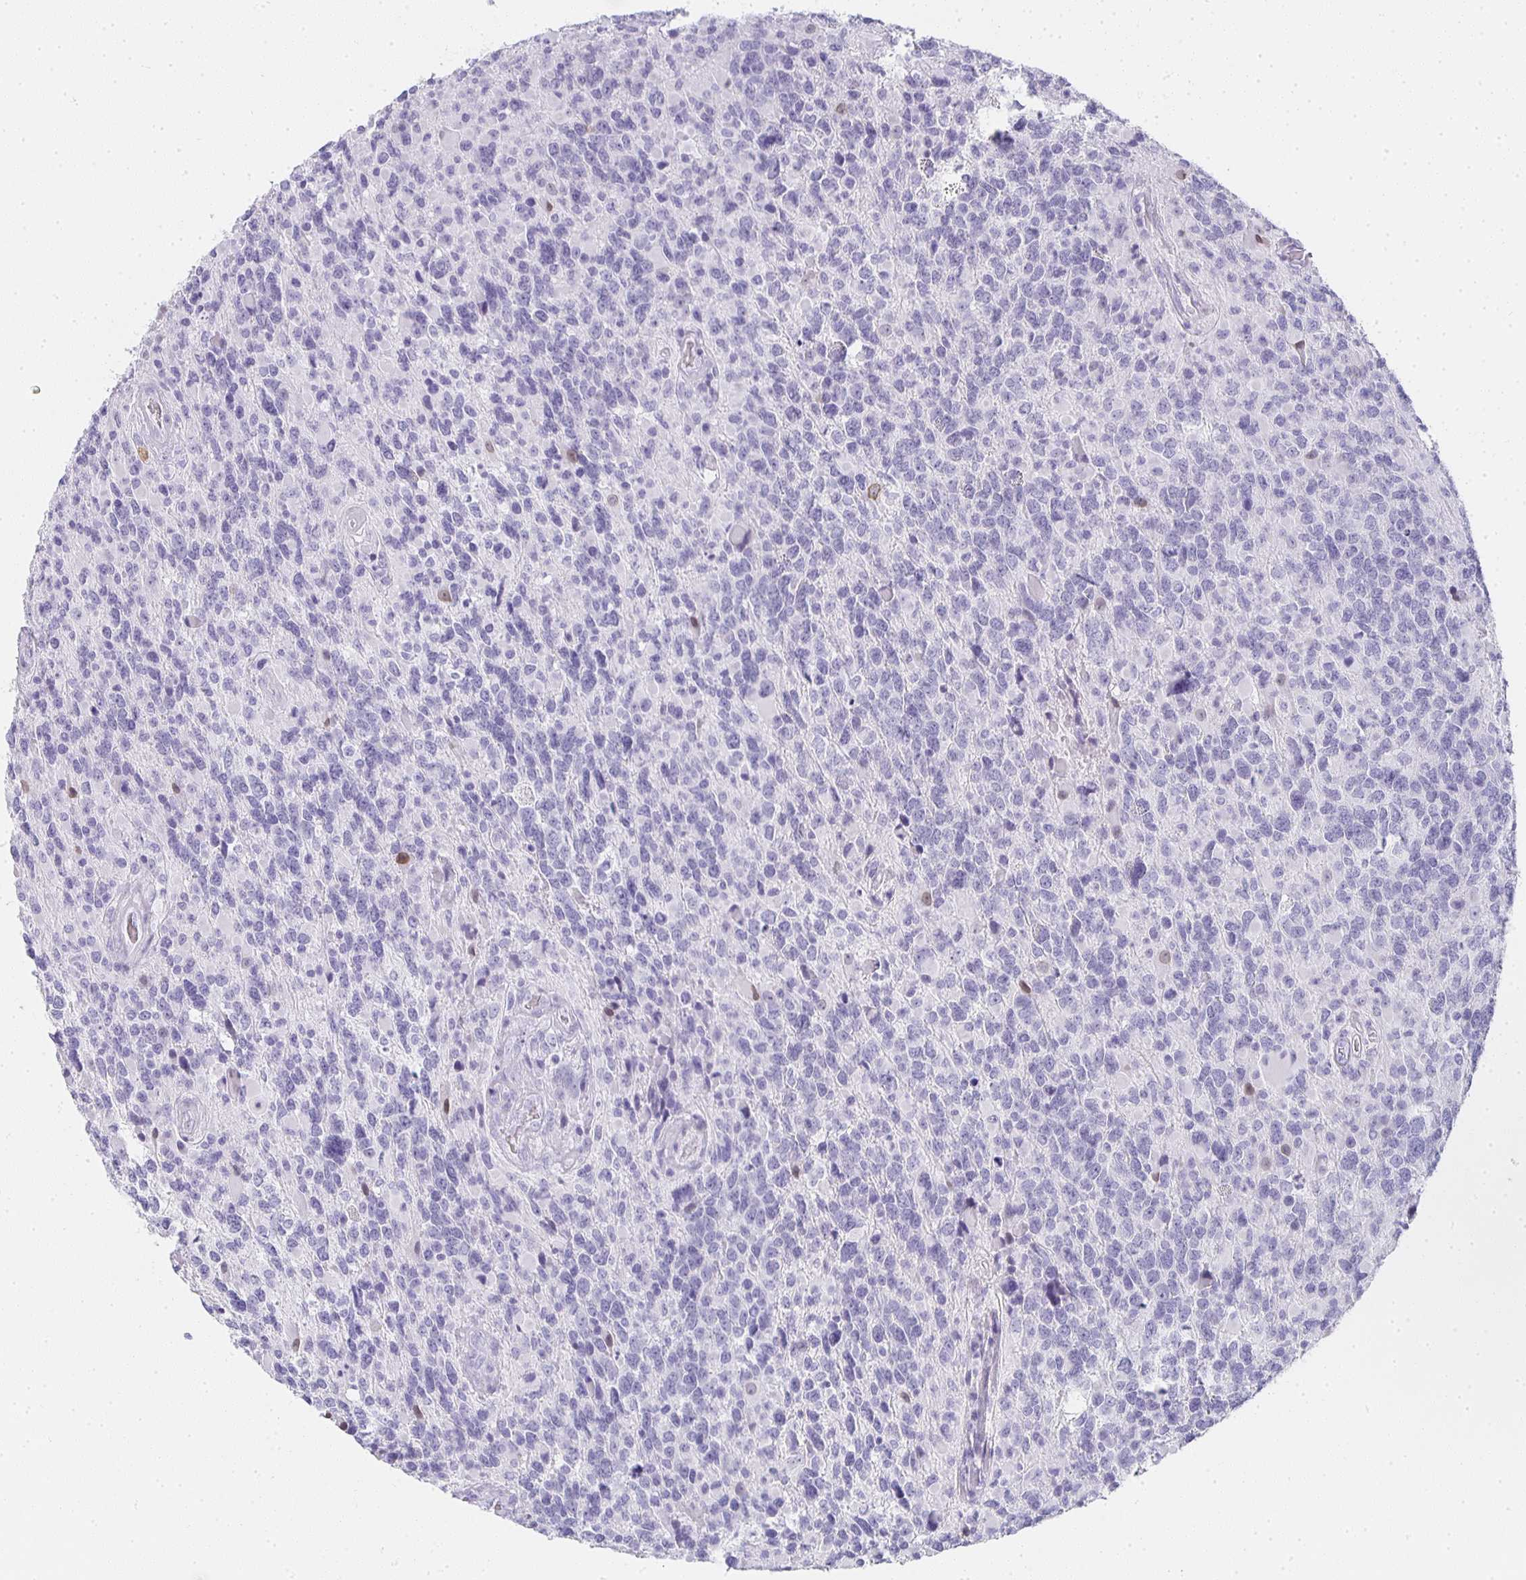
{"staining": {"intensity": "negative", "quantity": "none", "location": "none"}, "tissue": "glioma", "cell_type": "Tumor cells", "image_type": "cancer", "snomed": [{"axis": "morphology", "description": "Glioma, malignant, High grade"}, {"axis": "topography", "description": "Brain"}], "caption": "DAB immunohistochemical staining of human glioma exhibits no significant expression in tumor cells.", "gene": "TPSD1", "patient": {"sex": "female", "age": 40}}